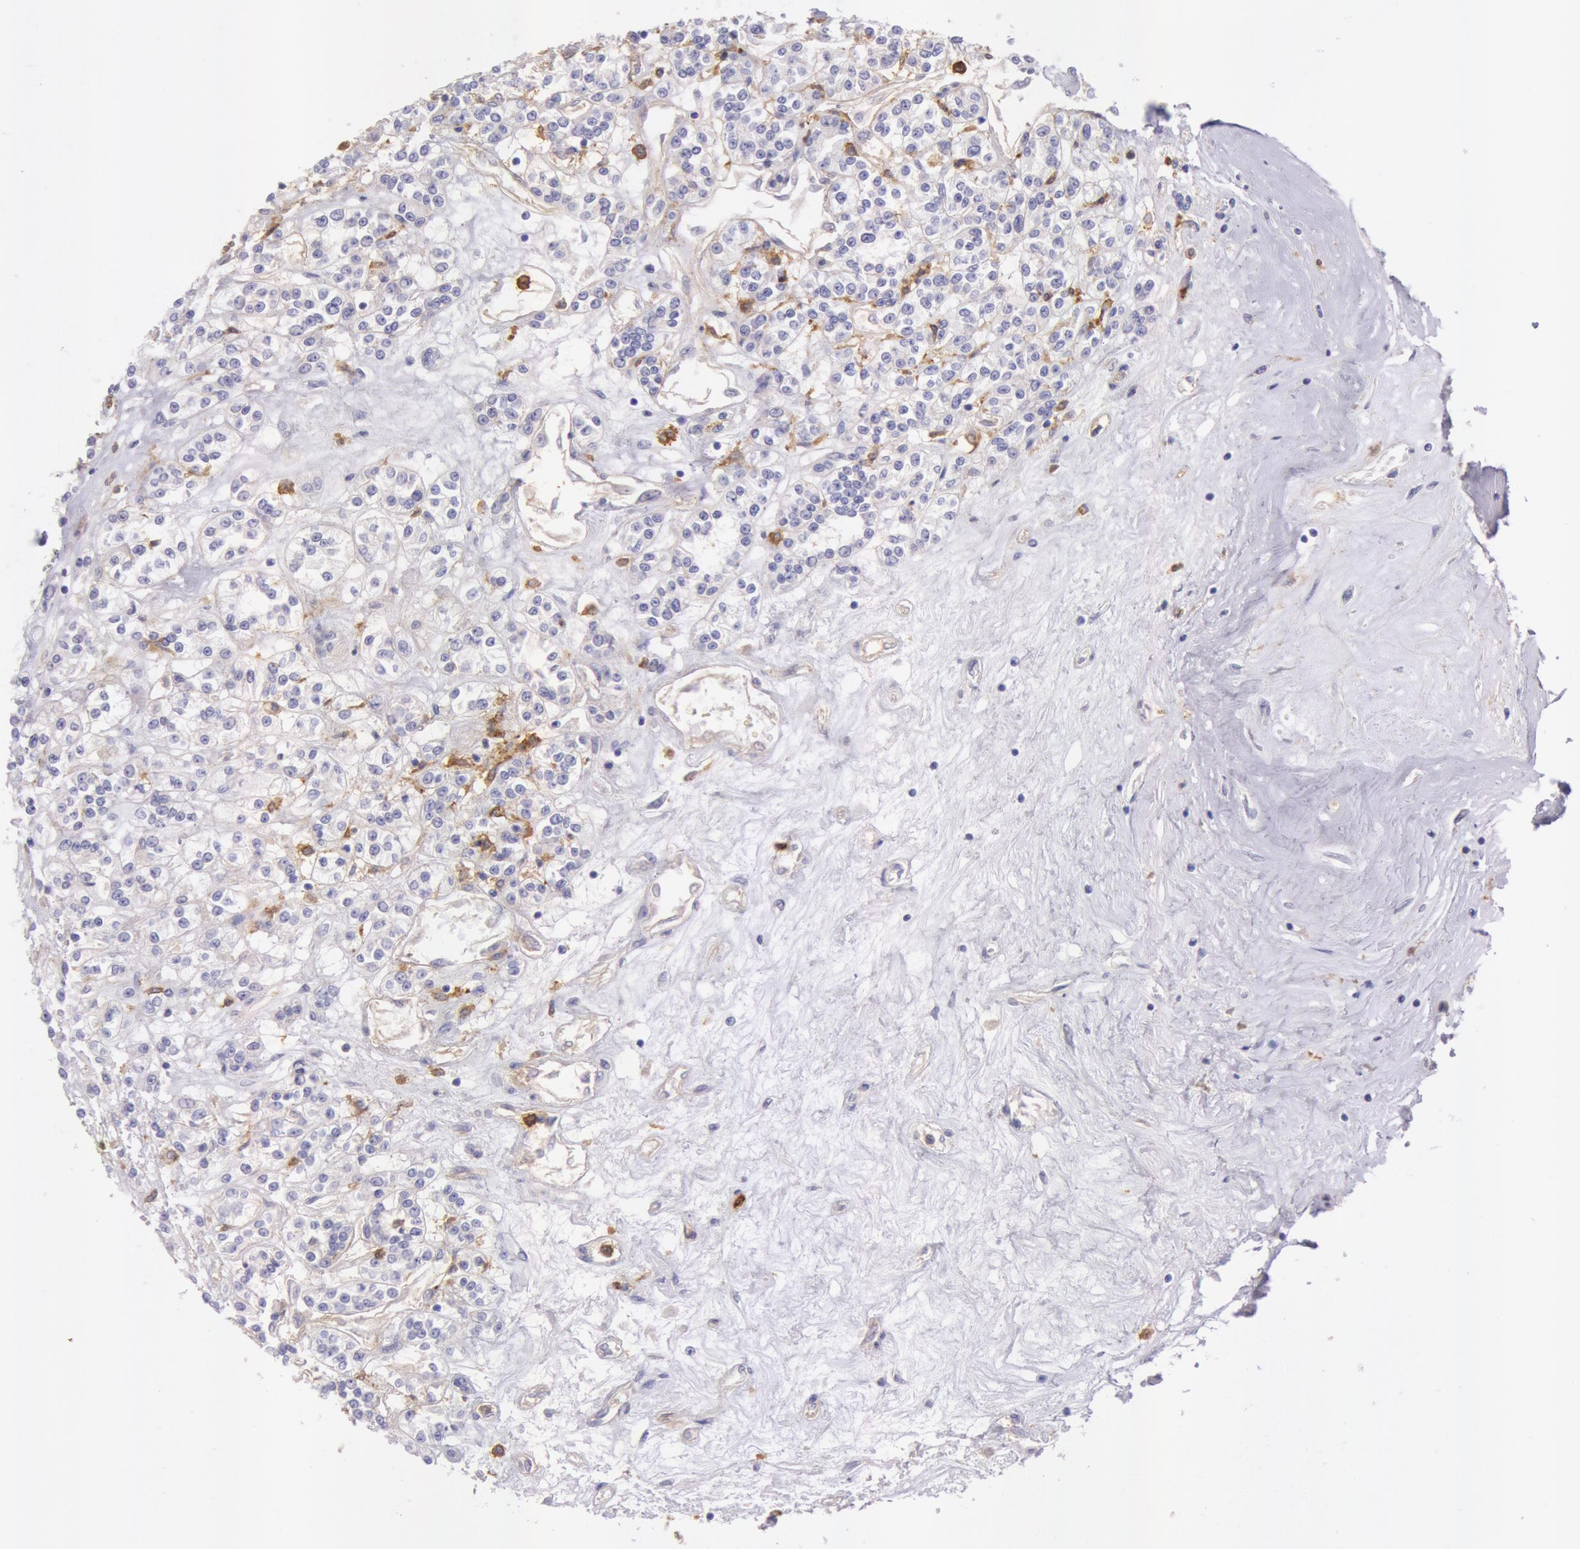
{"staining": {"intensity": "negative", "quantity": "none", "location": "none"}, "tissue": "renal cancer", "cell_type": "Tumor cells", "image_type": "cancer", "snomed": [{"axis": "morphology", "description": "Adenocarcinoma, NOS"}, {"axis": "topography", "description": "Kidney"}], "caption": "Tumor cells are negative for protein expression in human adenocarcinoma (renal). The staining was performed using DAB (3,3'-diaminobenzidine) to visualize the protein expression in brown, while the nuclei were stained in blue with hematoxylin (Magnification: 20x).", "gene": "LYN", "patient": {"sex": "female", "age": 76}}